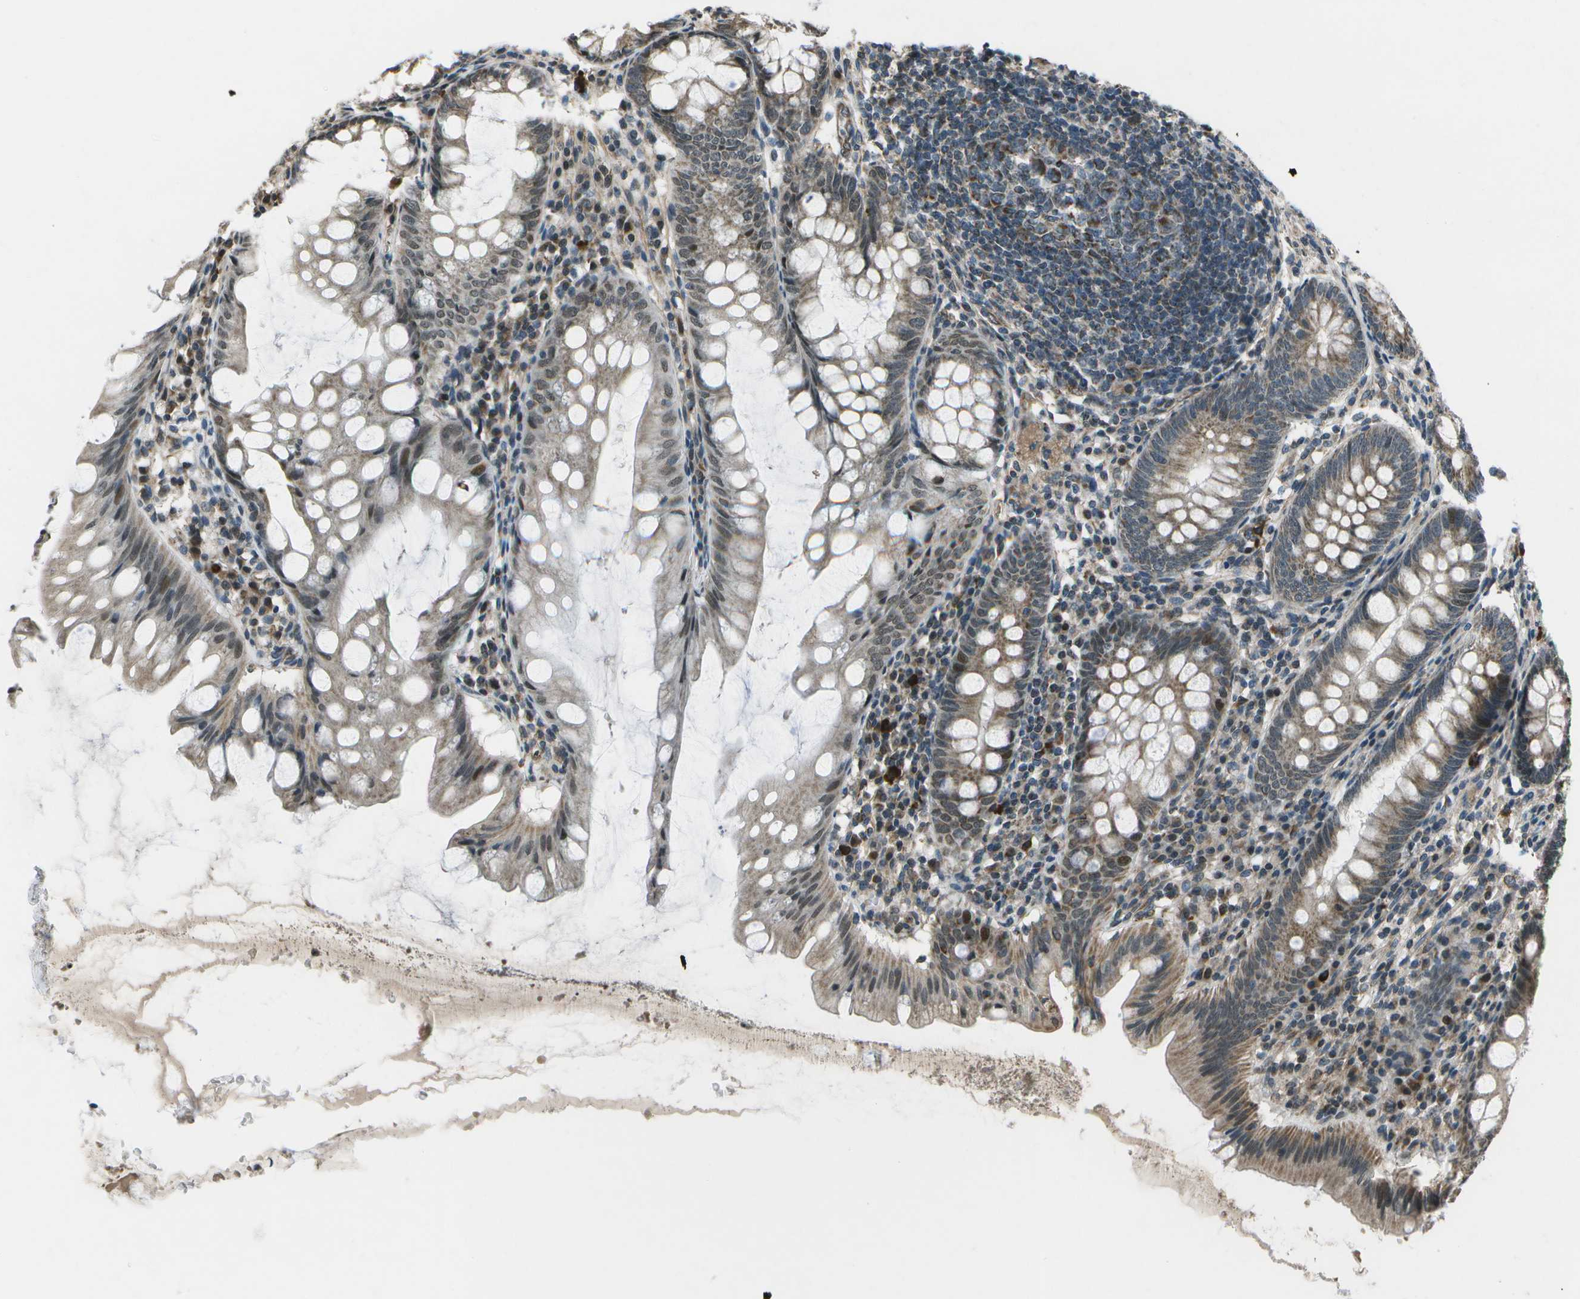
{"staining": {"intensity": "moderate", "quantity": "25%-75%", "location": "cytoplasmic/membranous,nuclear"}, "tissue": "appendix", "cell_type": "Glandular cells", "image_type": "normal", "snomed": [{"axis": "morphology", "description": "Normal tissue, NOS"}, {"axis": "topography", "description": "Appendix"}], "caption": "Protein staining demonstrates moderate cytoplasmic/membranous,nuclear positivity in about 25%-75% of glandular cells in unremarkable appendix.", "gene": "EIF2AK1", "patient": {"sex": "male", "age": 56}}